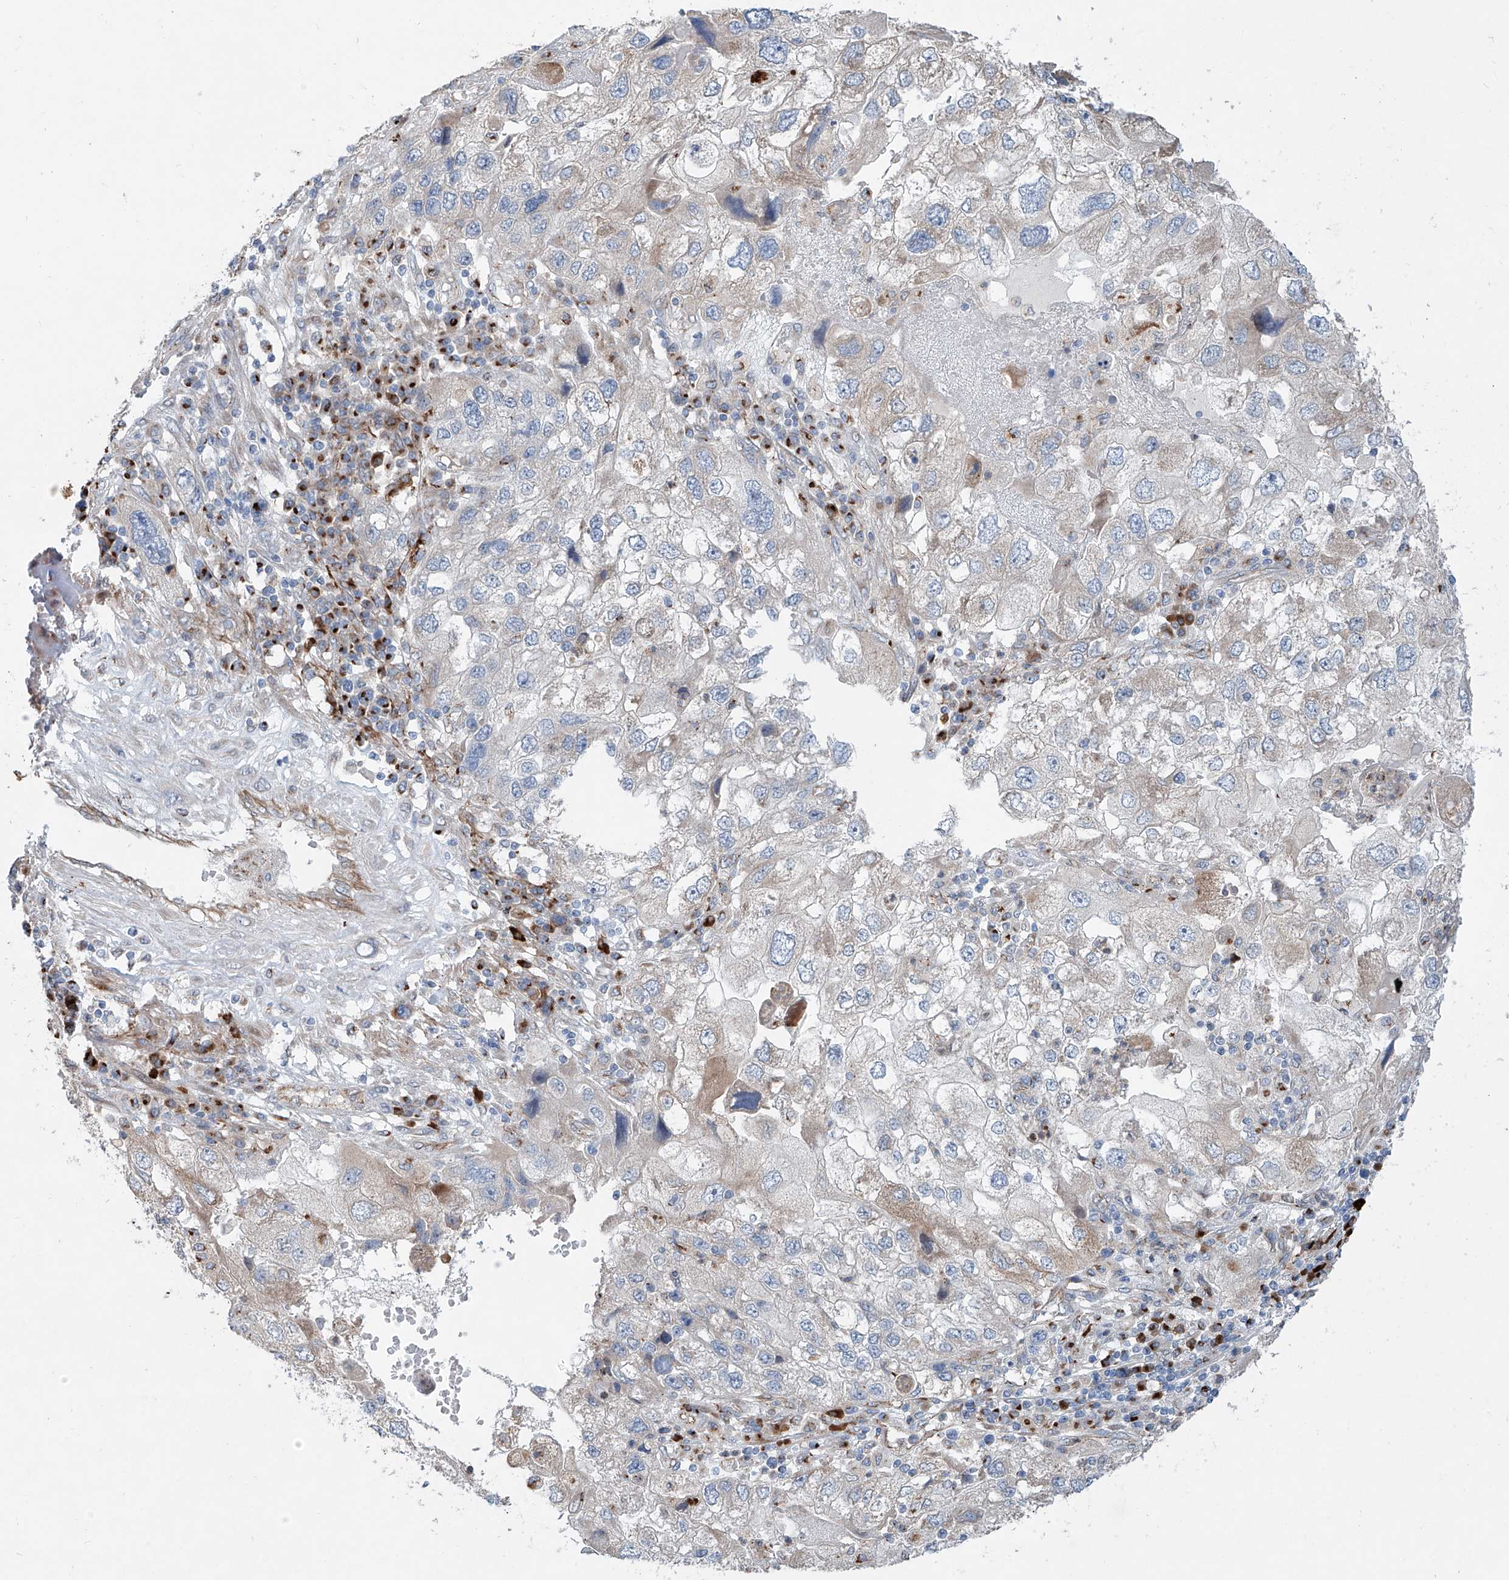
{"staining": {"intensity": "negative", "quantity": "none", "location": "none"}, "tissue": "endometrial cancer", "cell_type": "Tumor cells", "image_type": "cancer", "snomed": [{"axis": "morphology", "description": "Adenocarcinoma, NOS"}, {"axis": "topography", "description": "Endometrium"}], "caption": "Immunohistochemistry (IHC) micrograph of human endometrial cancer (adenocarcinoma) stained for a protein (brown), which shows no positivity in tumor cells. (DAB immunohistochemistry (IHC), high magnification).", "gene": "CDH5", "patient": {"sex": "female", "age": 49}}